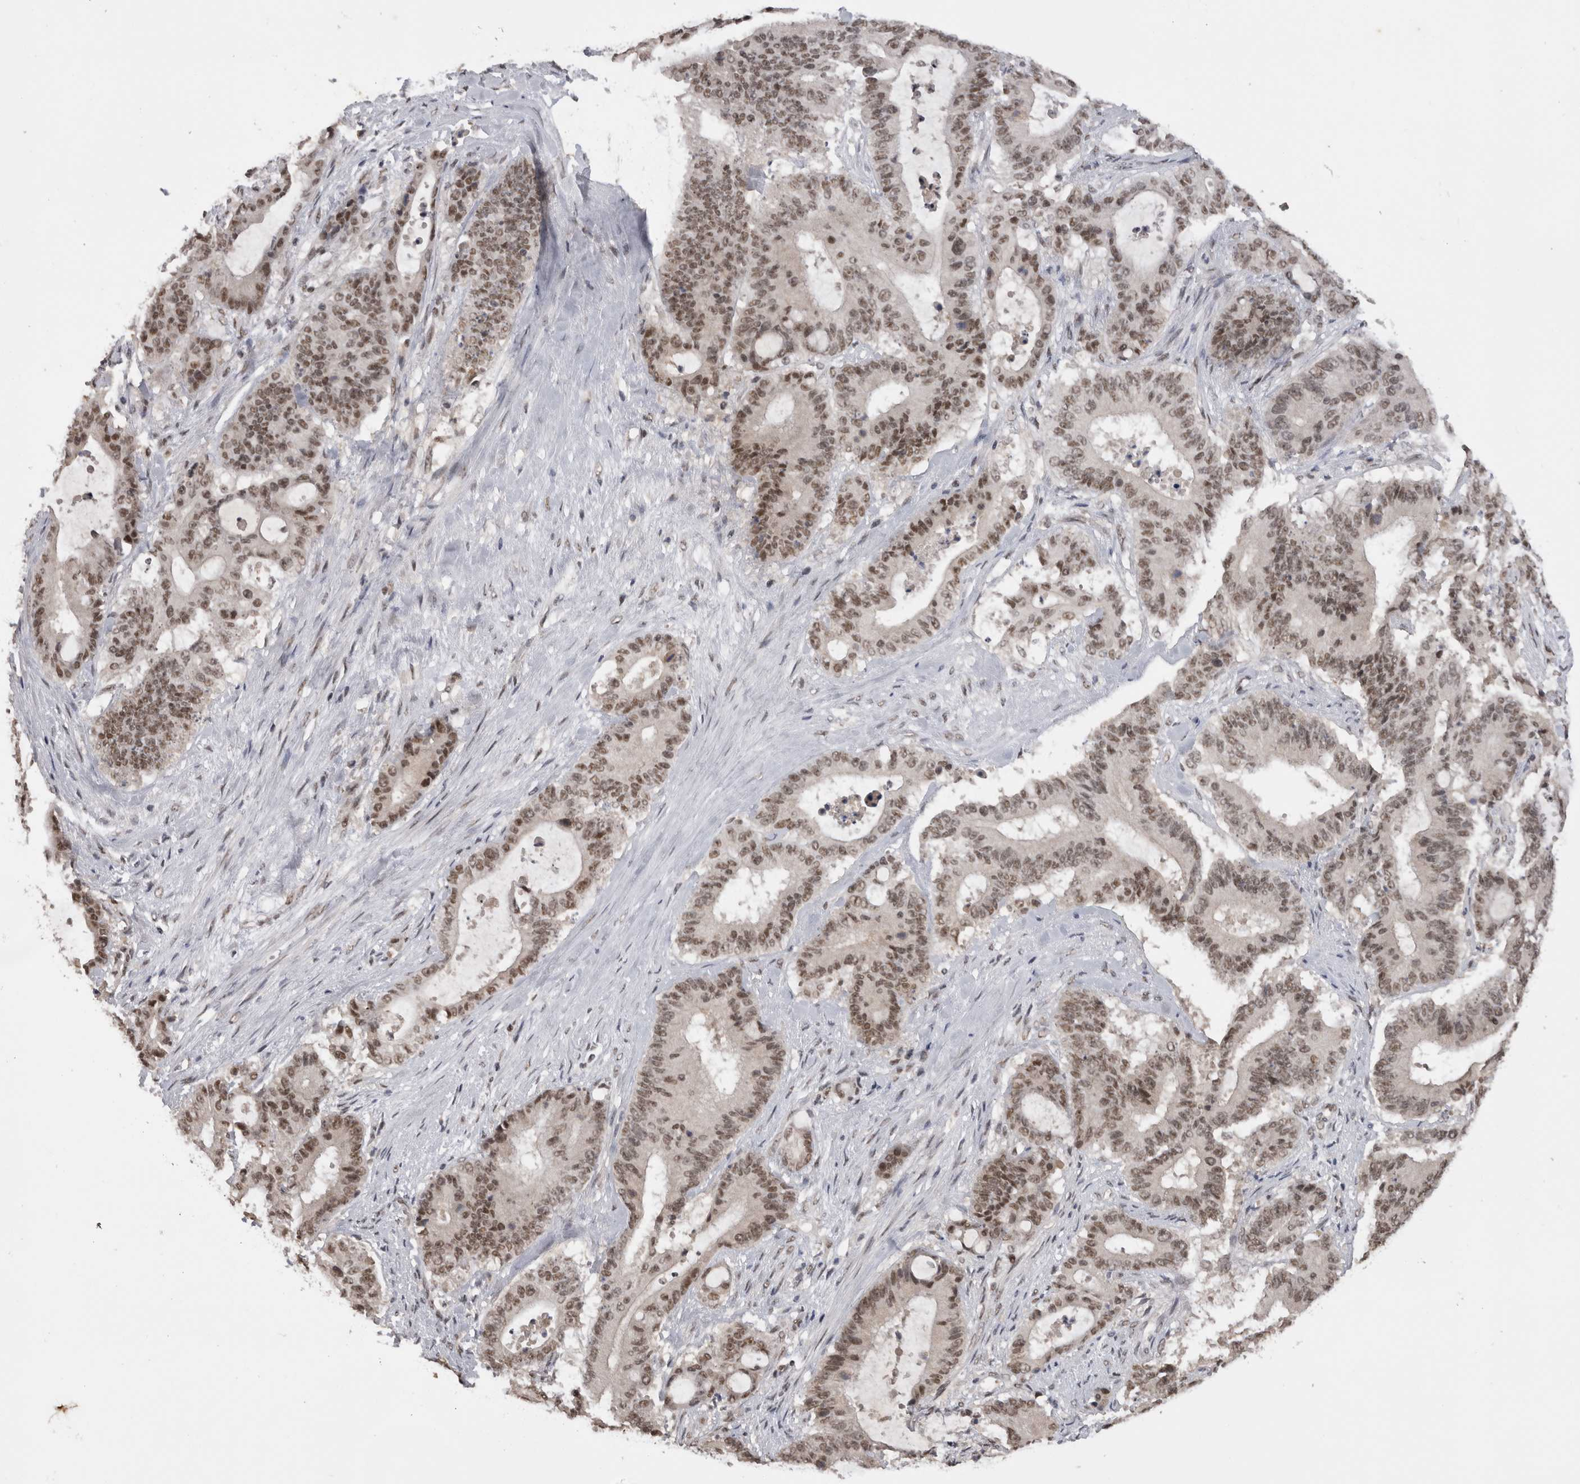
{"staining": {"intensity": "strong", "quantity": ">75%", "location": "nuclear"}, "tissue": "liver cancer", "cell_type": "Tumor cells", "image_type": "cancer", "snomed": [{"axis": "morphology", "description": "Cholangiocarcinoma"}, {"axis": "topography", "description": "Liver"}], "caption": "Liver cancer (cholangiocarcinoma) stained with immunohistochemistry (IHC) reveals strong nuclear staining in approximately >75% of tumor cells.", "gene": "DAXX", "patient": {"sex": "female", "age": 73}}